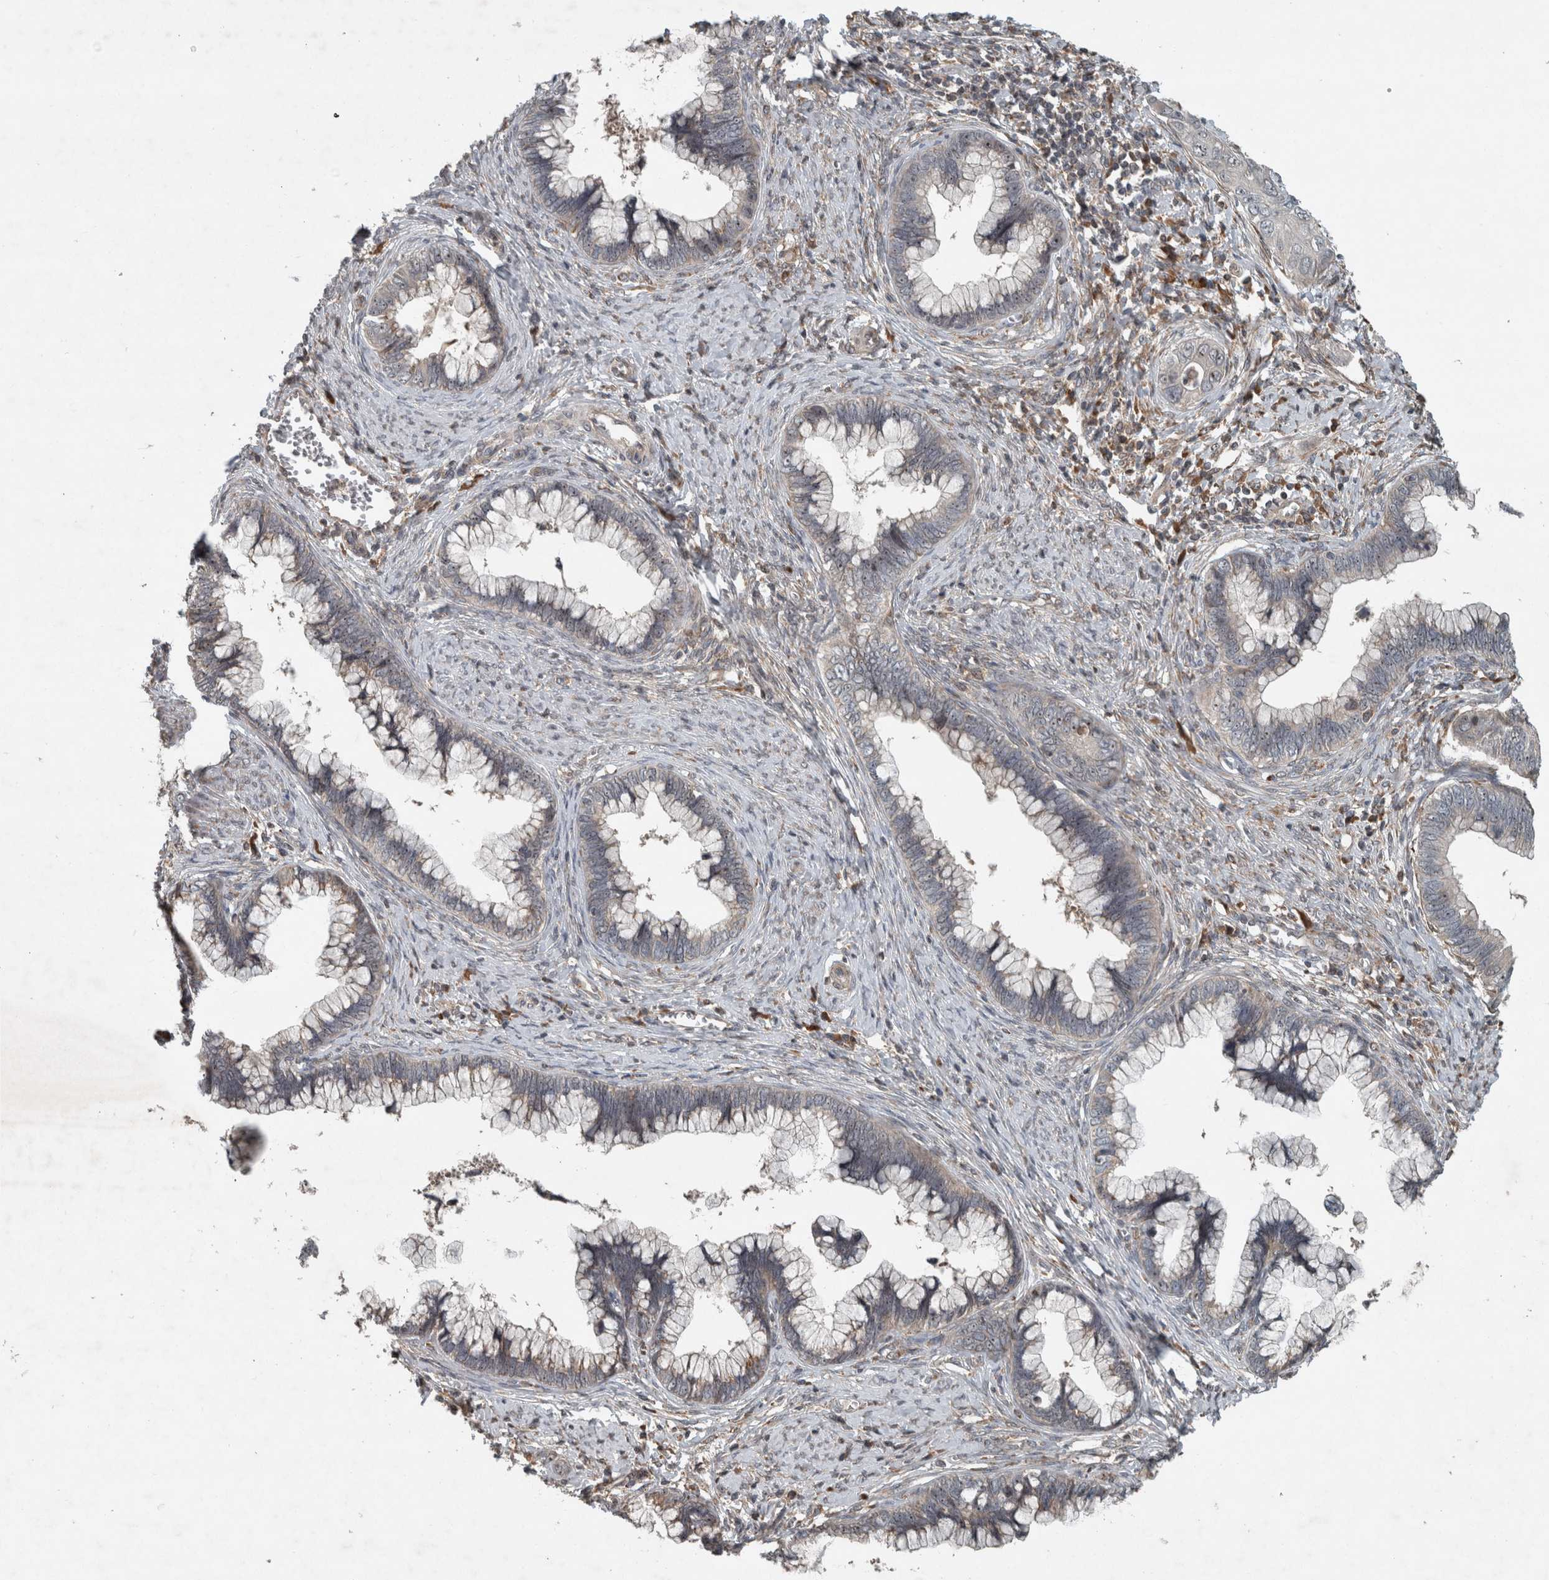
{"staining": {"intensity": "moderate", "quantity": "<25%", "location": "nuclear"}, "tissue": "cervical cancer", "cell_type": "Tumor cells", "image_type": "cancer", "snomed": [{"axis": "morphology", "description": "Adenocarcinoma, NOS"}, {"axis": "topography", "description": "Cervix"}], "caption": "Immunohistochemistry staining of cervical cancer, which demonstrates low levels of moderate nuclear positivity in approximately <25% of tumor cells indicating moderate nuclear protein expression. The staining was performed using DAB (brown) for protein detection and nuclei were counterstained in hematoxylin (blue).", "gene": "GPR137B", "patient": {"sex": "female", "age": 44}}